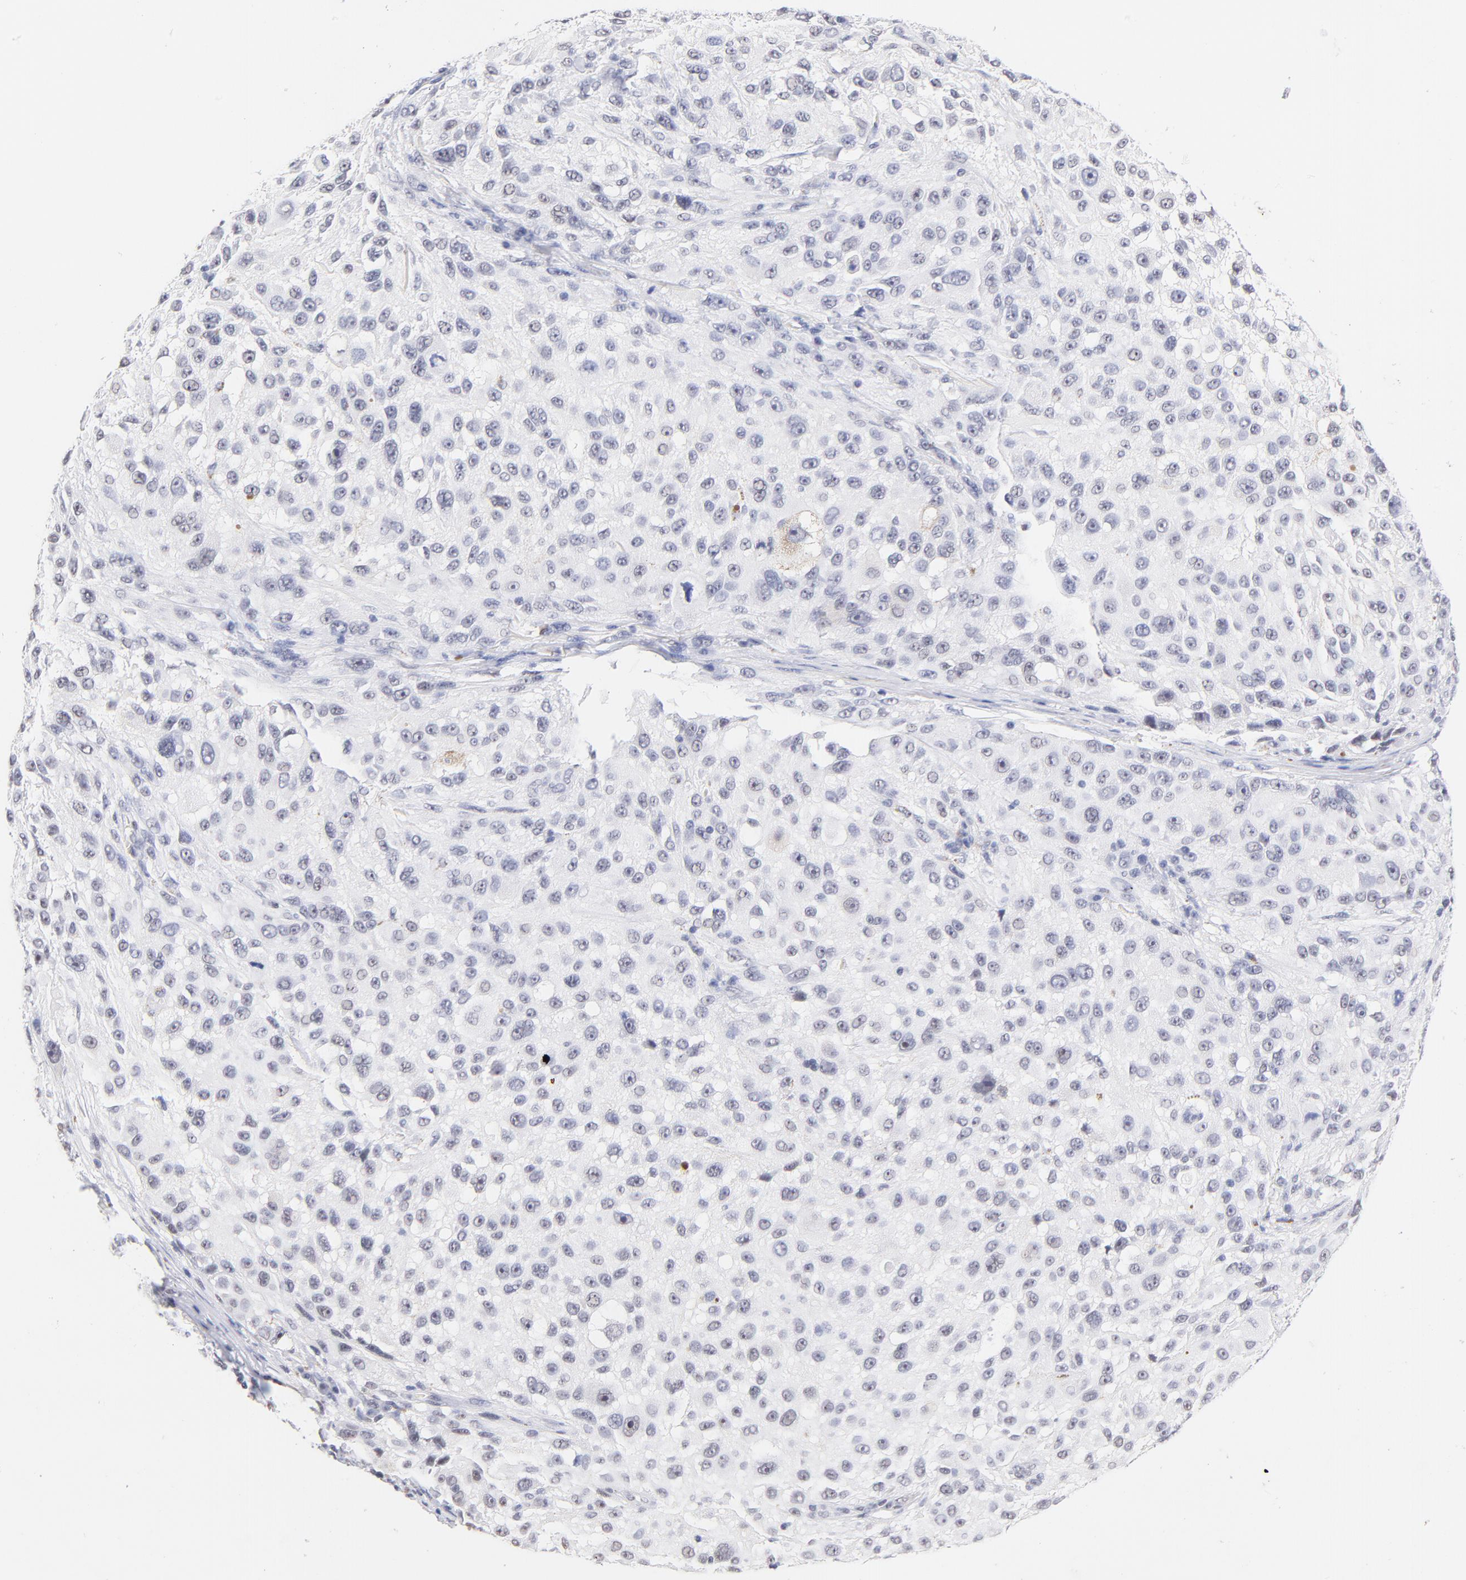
{"staining": {"intensity": "negative", "quantity": "none", "location": "none"}, "tissue": "melanoma", "cell_type": "Tumor cells", "image_type": "cancer", "snomed": [{"axis": "morphology", "description": "Necrosis, NOS"}, {"axis": "morphology", "description": "Malignant melanoma, NOS"}, {"axis": "topography", "description": "Skin"}], "caption": "High magnification brightfield microscopy of melanoma stained with DAB (brown) and counterstained with hematoxylin (blue): tumor cells show no significant staining.", "gene": "ZNF74", "patient": {"sex": "female", "age": 87}}